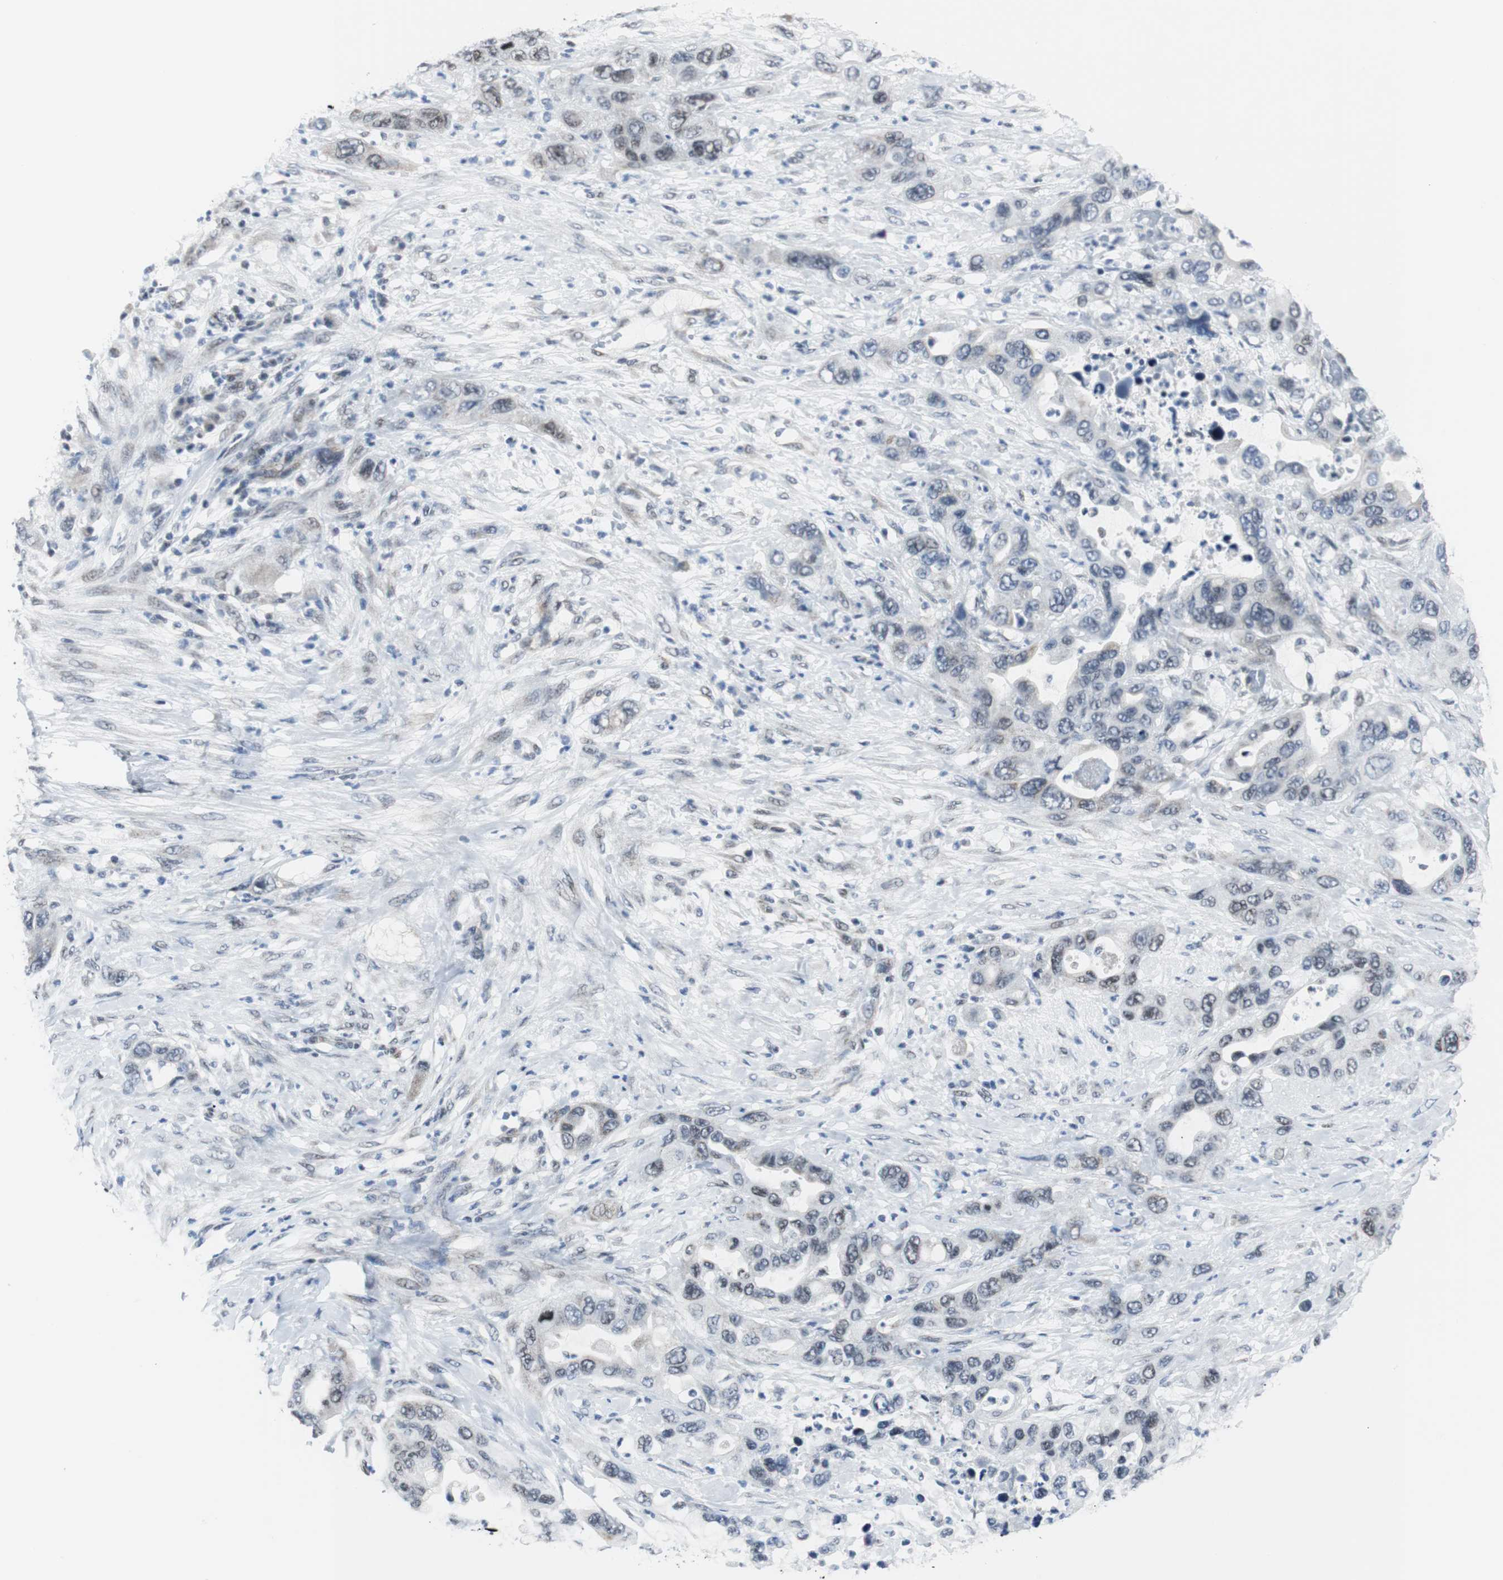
{"staining": {"intensity": "weak", "quantity": "<25%", "location": "nuclear"}, "tissue": "pancreatic cancer", "cell_type": "Tumor cells", "image_type": "cancer", "snomed": [{"axis": "morphology", "description": "Adenocarcinoma, NOS"}, {"axis": "topography", "description": "Pancreas"}], "caption": "Immunohistochemistry histopathology image of neoplastic tissue: human pancreatic cancer (adenocarcinoma) stained with DAB demonstrates no significant protein staining in tumor cells. (Stains: DAB immunohistochemistry (IHC) with hematoxylin counter stain, Microscopy: brightfield microscopy at high magnification).", "gene": "MTA1", "patient": {"sex": "female", "age": 71}}